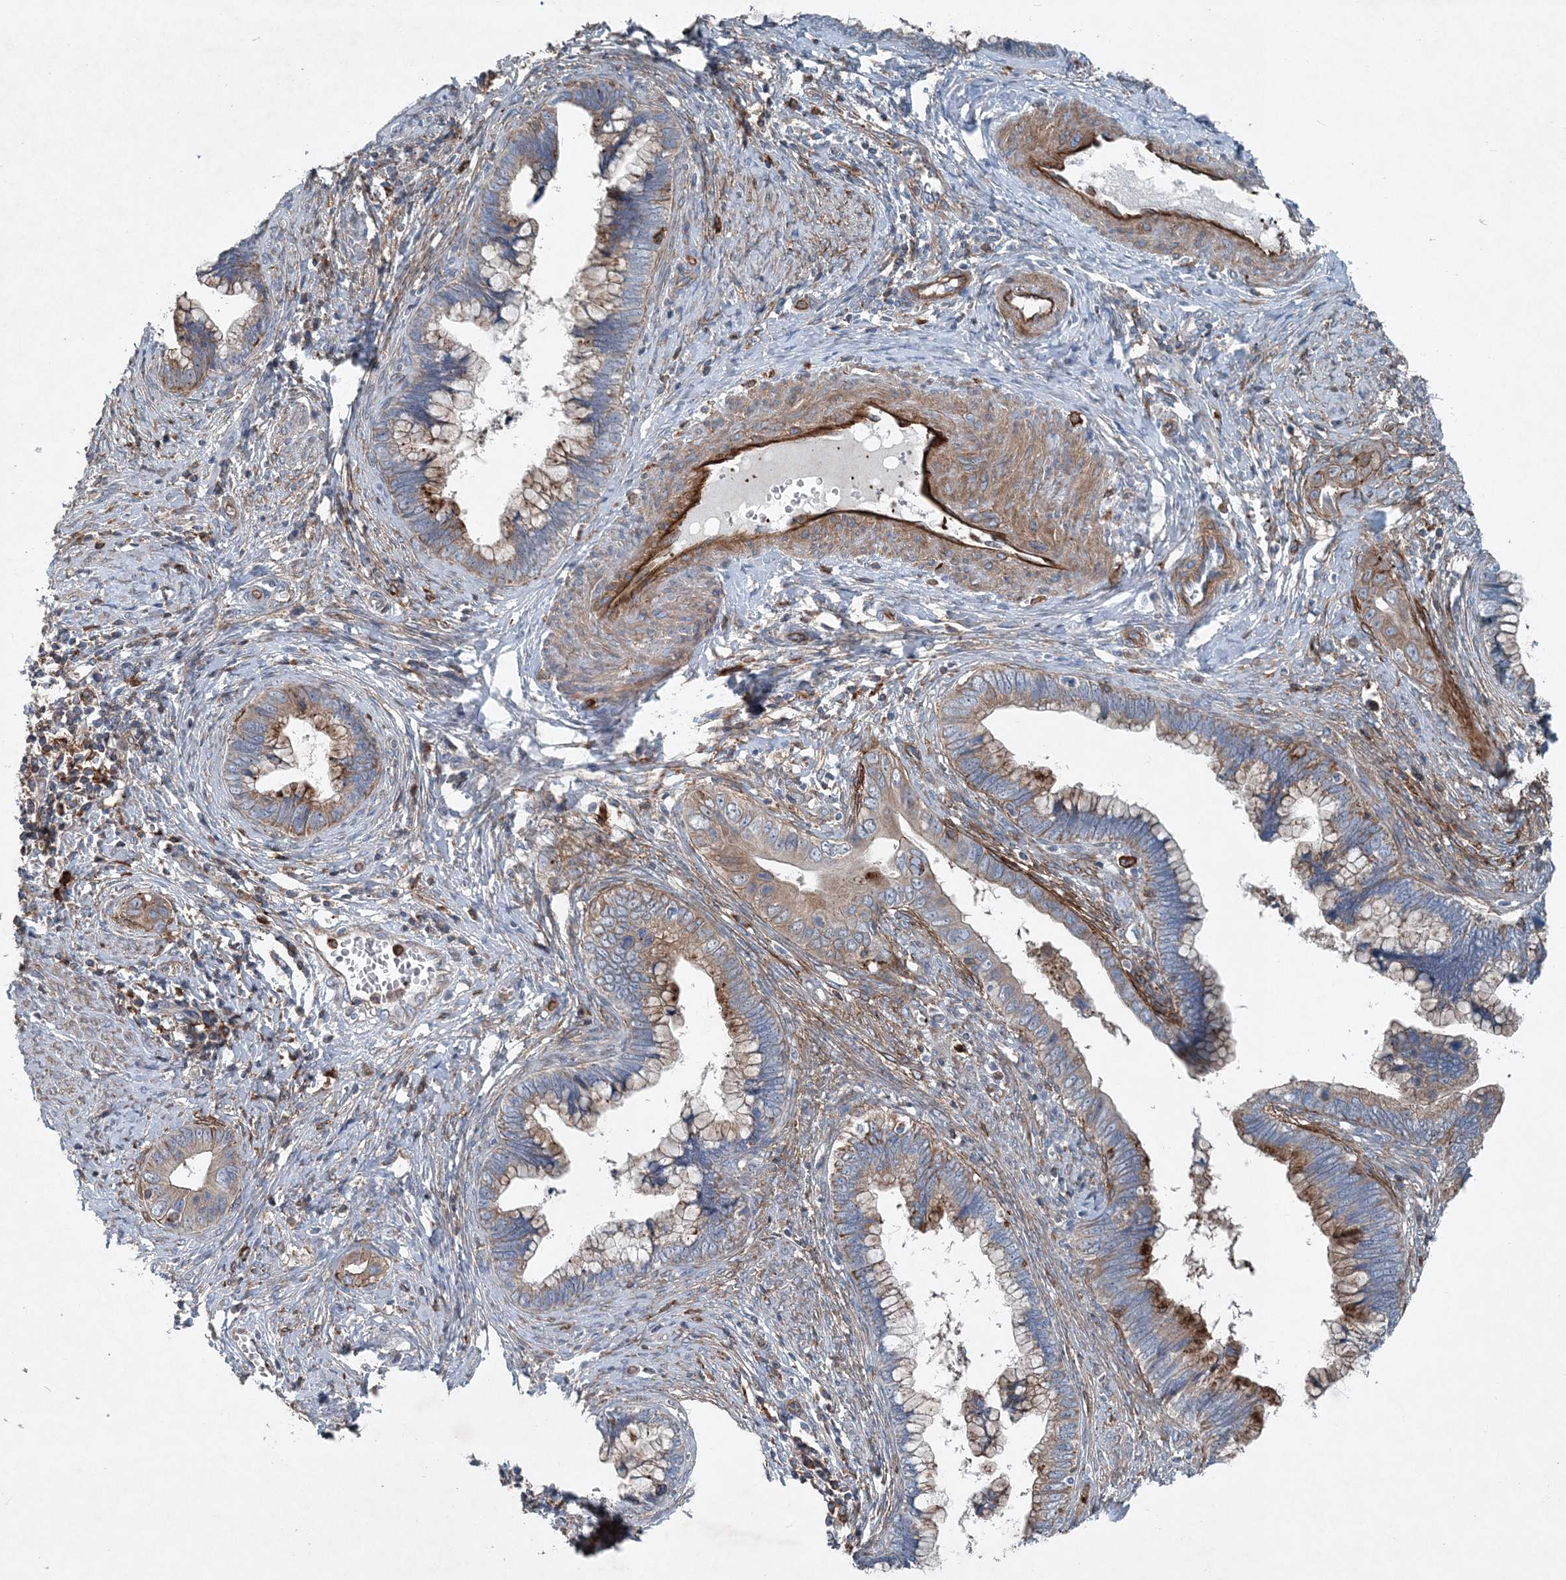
{"staining": {"intensity": "moderate", "quantity": "25%-75%", "location": "cytoplasmic/membranous"}, "tissue": "cervical cancer", "cell_type": "Tumor cells", "image_type": "cancer", "snomed": [{"axis": "morphology", "description": "Adenocarcinoma, NOS"}, {"axis": "topography", "description": "Cervix"}], "caption": "High-magnification brightfield microscopy of cervical cancer stained with DAB (brown) and counterstained with hematoxylin (blue). tumor cells exhibit moderate cytoplasmic/membranous positivity is identified in about25%-75% of cells.", "gene": "DGUOK", "patient": {"sex": "female", "age": 44}}